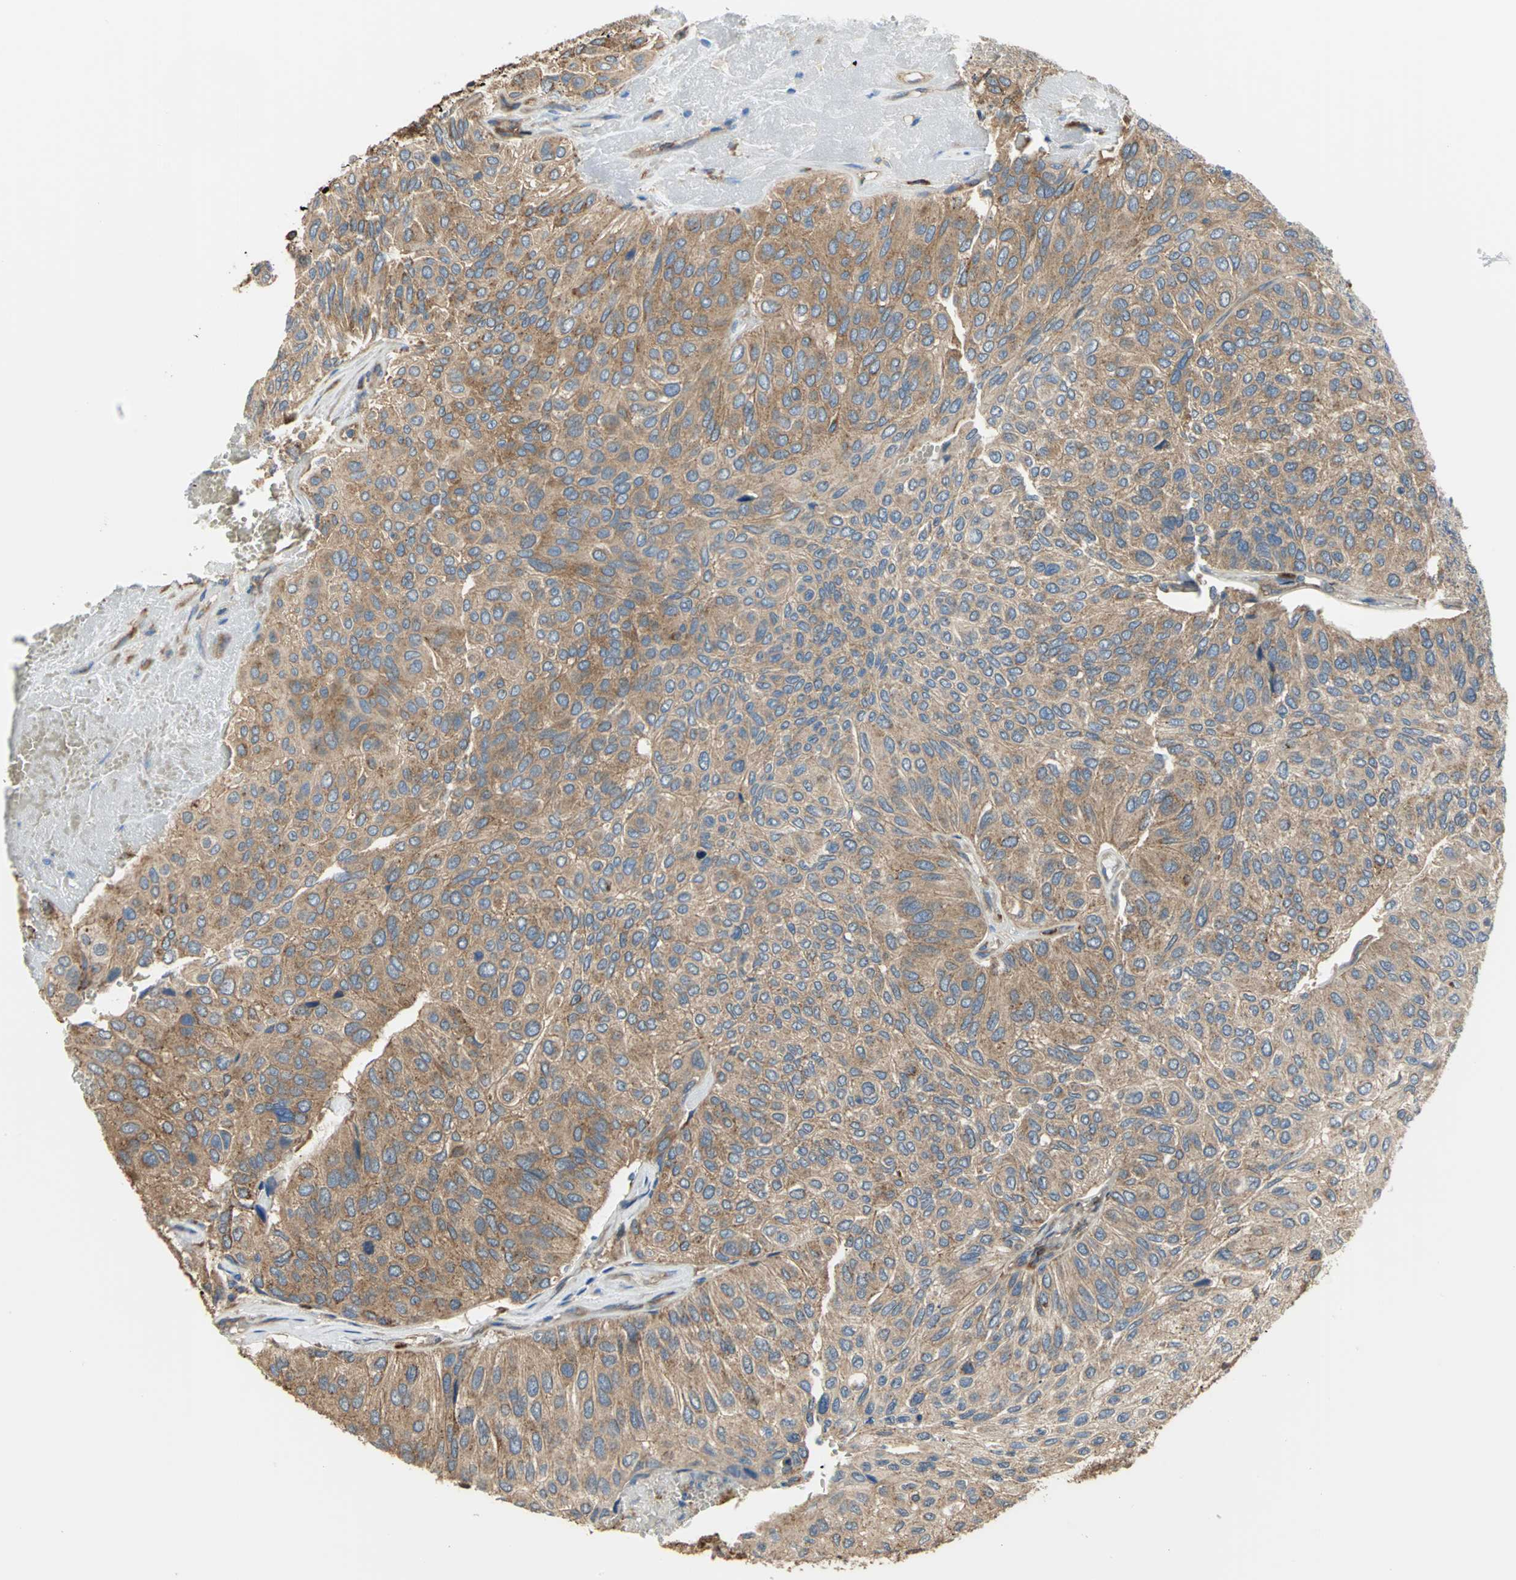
{"staining": {"intensity": "moderate", "quantity": ">75%", "location": "cytoplasmic/membranous"}, "tissue": "urothelial cancer", "cell_type": "Tumor cells", "image_type": "cancer", "snomed": [{"axis": "morphology", "description": "Urothelial carcinoma, High grade"}, {"axis": "topography", "description": "Urinary bladder"}], "caption": "Urothelial cancer stained for a protein (brown) exhibits moderate cytoplasmic/membranous positive staining in about >75% of tumor cells.", "gene": "DIAPH2", "patient": {"sex": "male", "age": 66}}